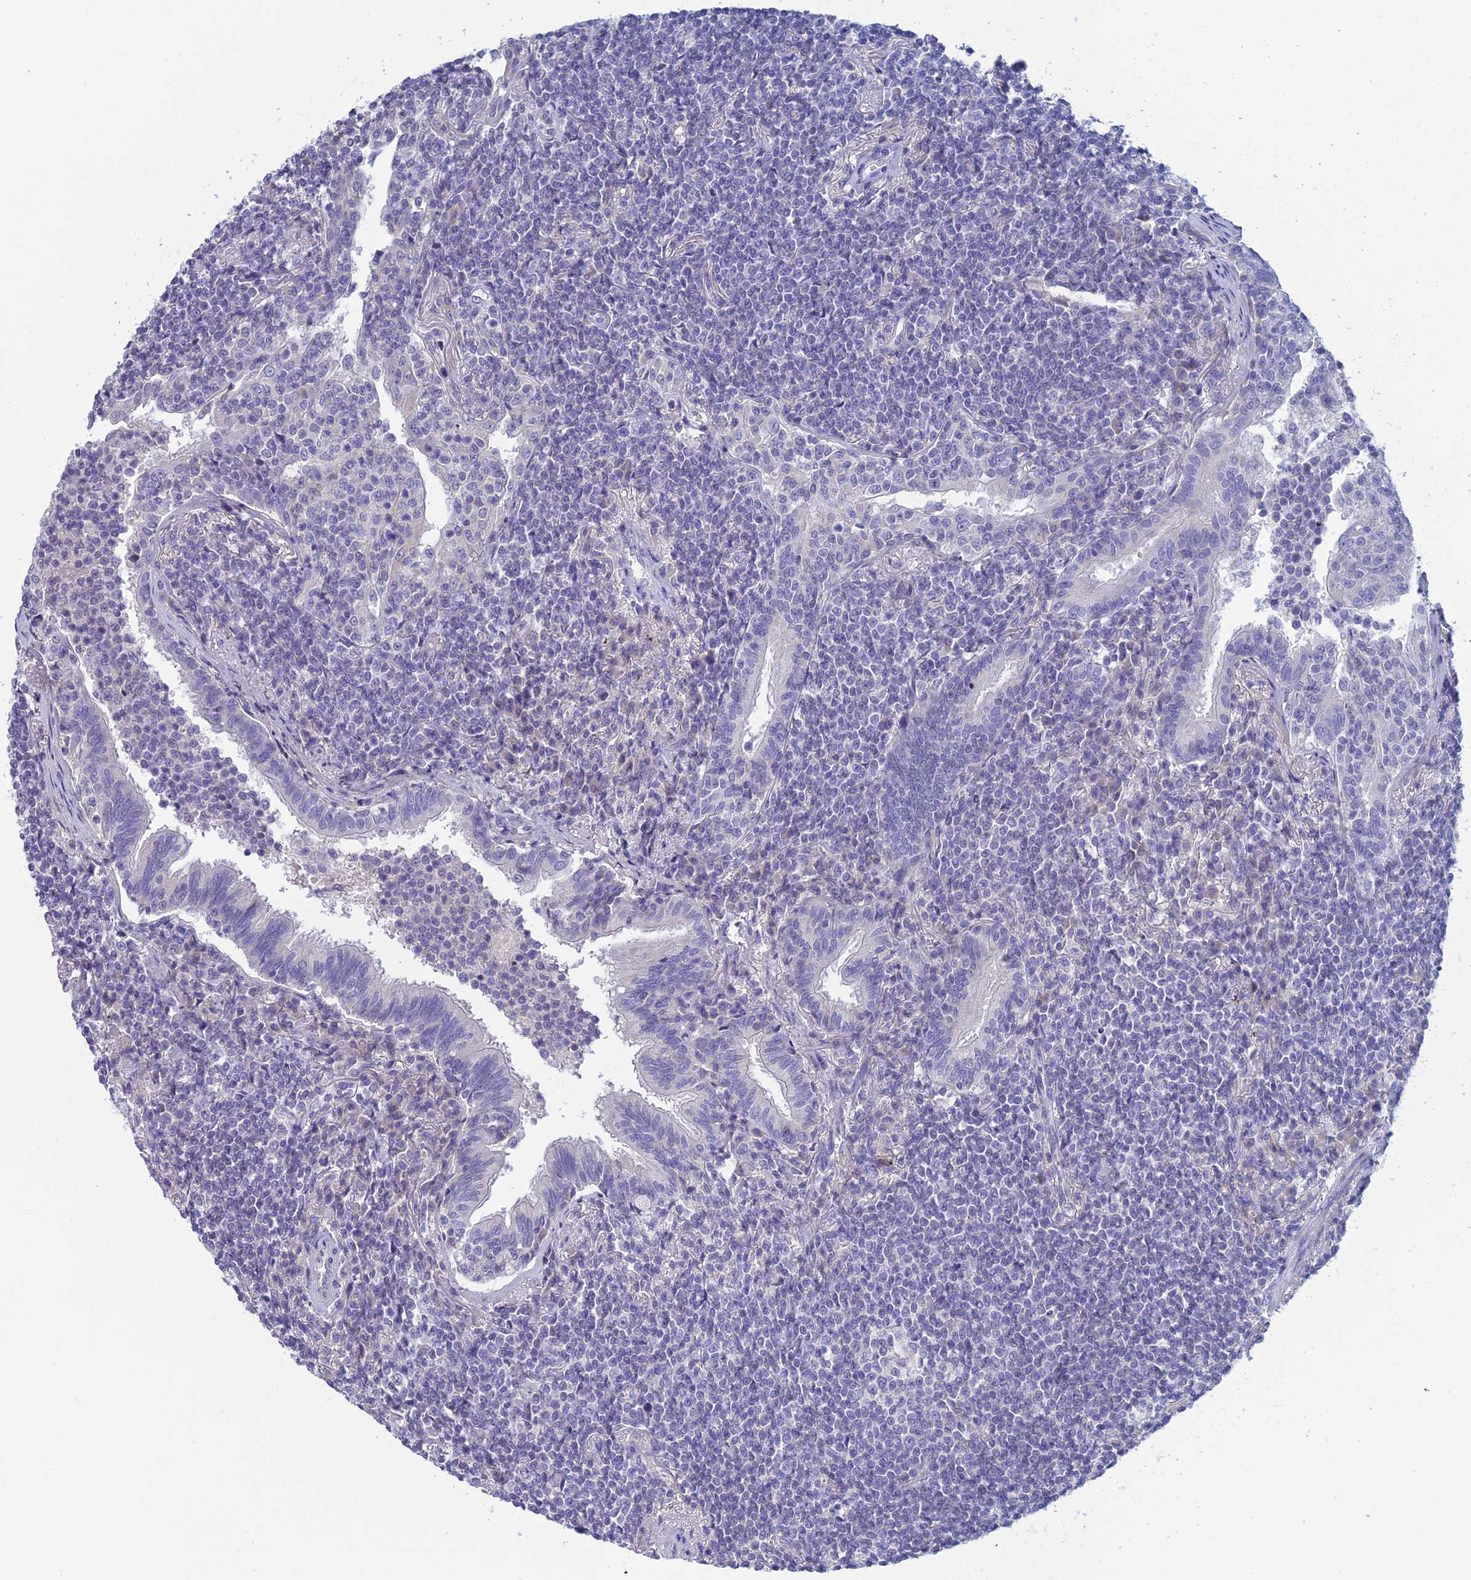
{"staining": {"intensity": "negative", "quantity": "none", "location": "none"}, "tissue": "lymphoma", "cell_type": "Tumor cells", "image_type": "cancer", "snomed": [{"axis": "morphology", "description": "Malignant lymphoma, non-Hodgkin's type, Low grade"}, {"axis": "topography", "description": "Lung"}], "caption": "Tumor cells show no significant staining in low-grade malignant lymphoma, non-Hodgkin's type.", "gene": "SLC25A41", "patient": {"sex": "female", "age": 71}}